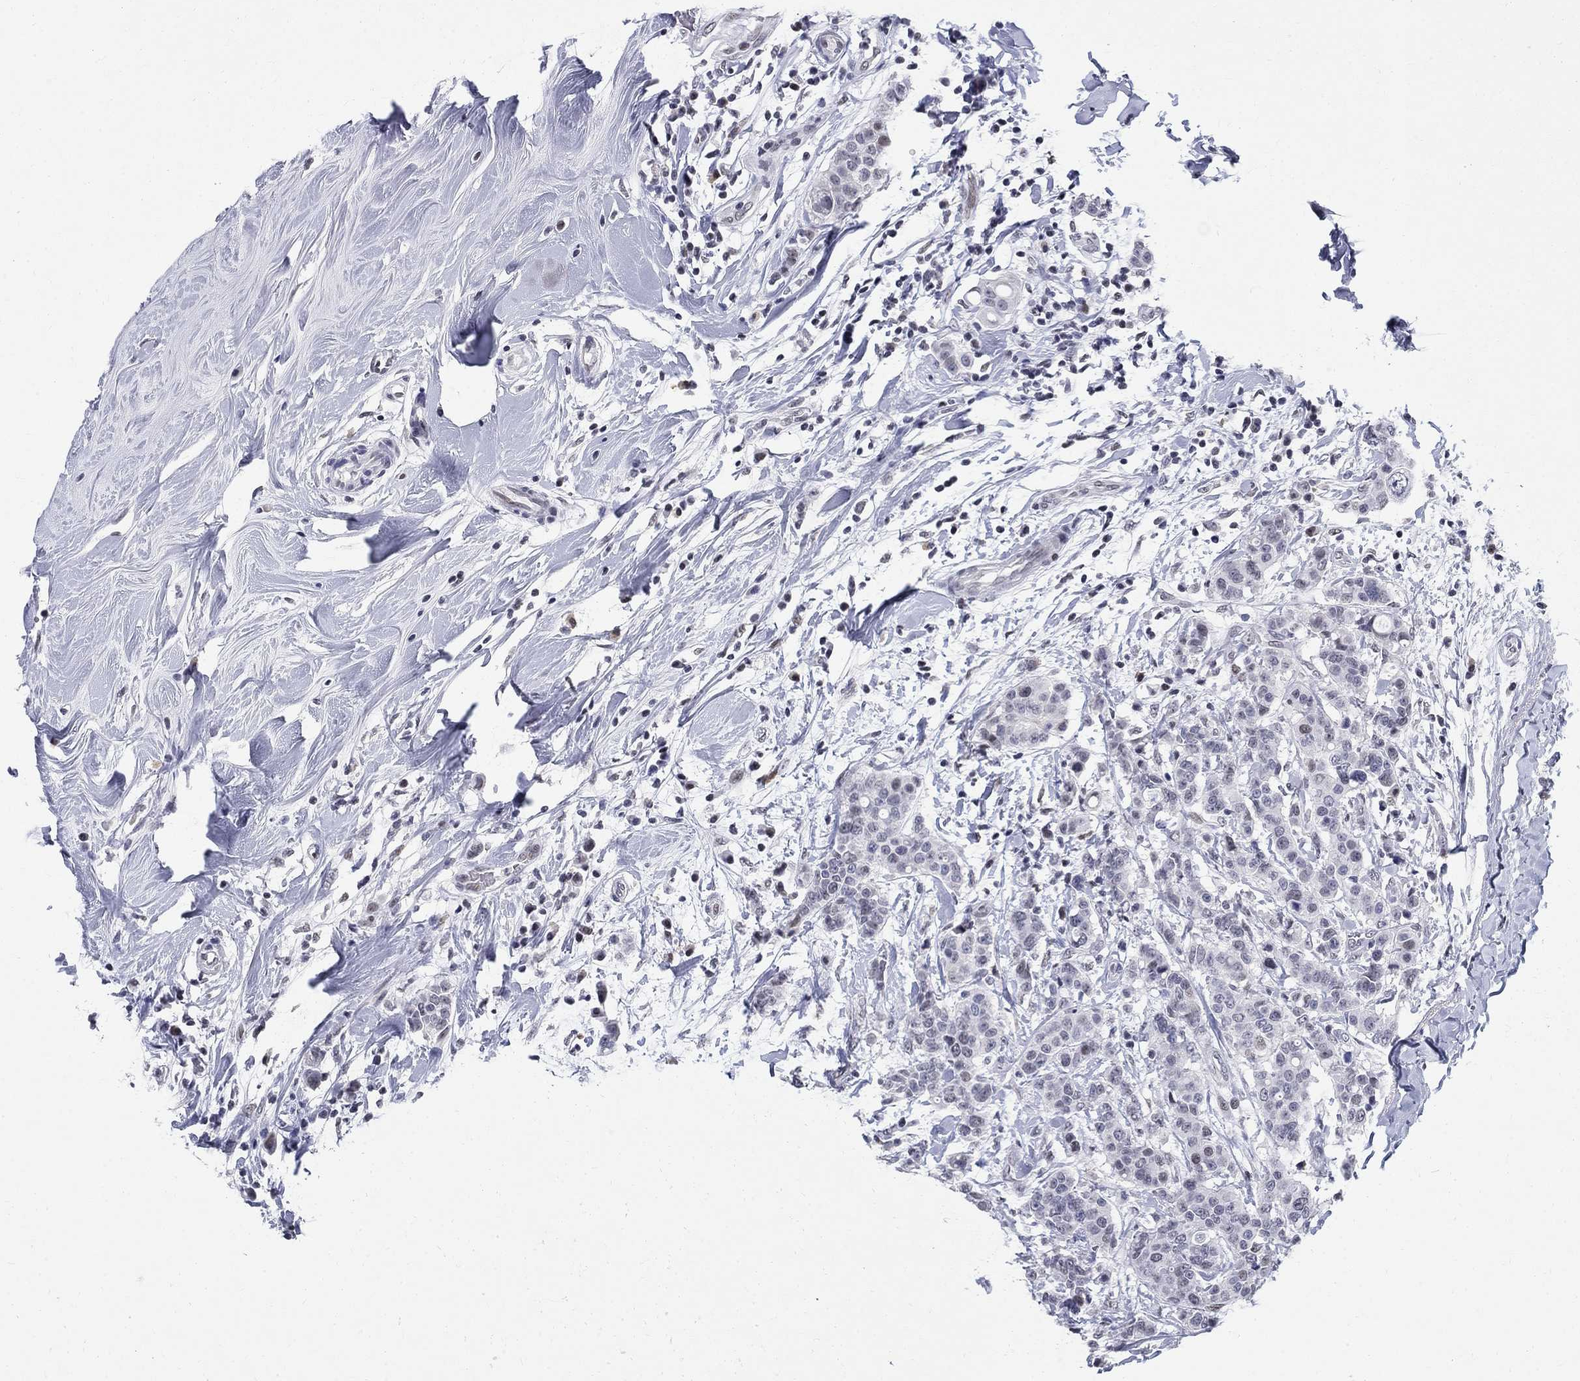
{"staining": {"intensity": "negative", "quantity": "none", "location": "none"}, "tissue": "breast cancer", "cell_type": "Tumor cells", "image_type": "cancer", "snomed": [{"axis": "morphology", "description": "Duct carcinoma"}, {"axis": "topography", "description": "Breast"}], "caption": "IHC micrograph of invasive ductal carcinoma (breast) stained for a protein (brown), which exhibits no staining in tumor cells.", "gene": "BHLHE22", "patient": {"sex": "female", "age": 27}}